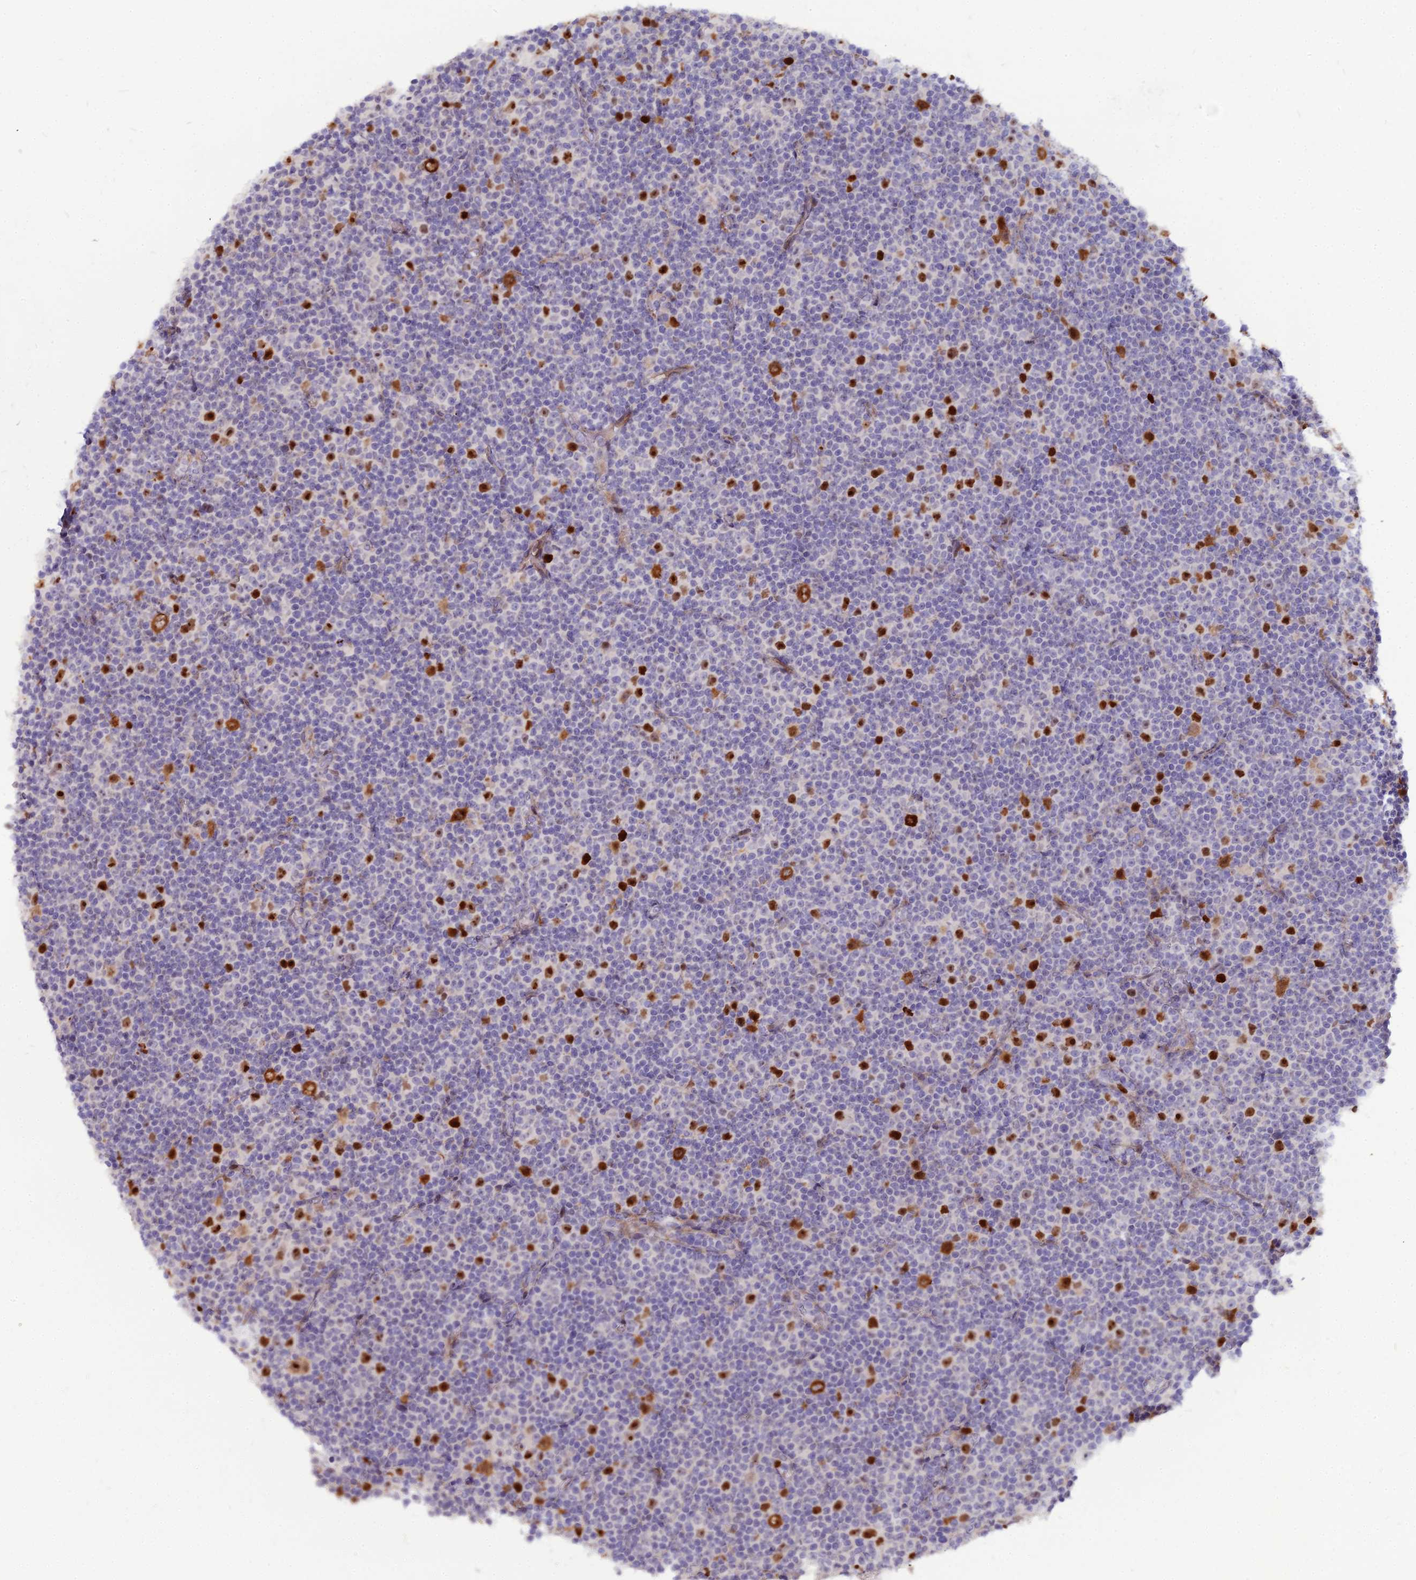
{"staining": {"intensity": "strong", "quantity": "<25%", "location": "nuclear"}, "tissue": "lymphoma", "cell_type": "Tumor cells", "image_type": "cancer", "snomed": [{"axis": "morphology", "description": "Malignant lymphoma, non-Hodgkin's type, Low grade"}, {"axis": "topography", "description": "Lymph node"}], "caption": "About <25% of tumor cells in human low-grade malignant lymphoma, non-Hodgkin's type reveal strong nuclear protein positivity as visualized by brown immunohistochemical staining.", "gene": "NUSAP1", "patient": {"sex": "female", "age": 67}}